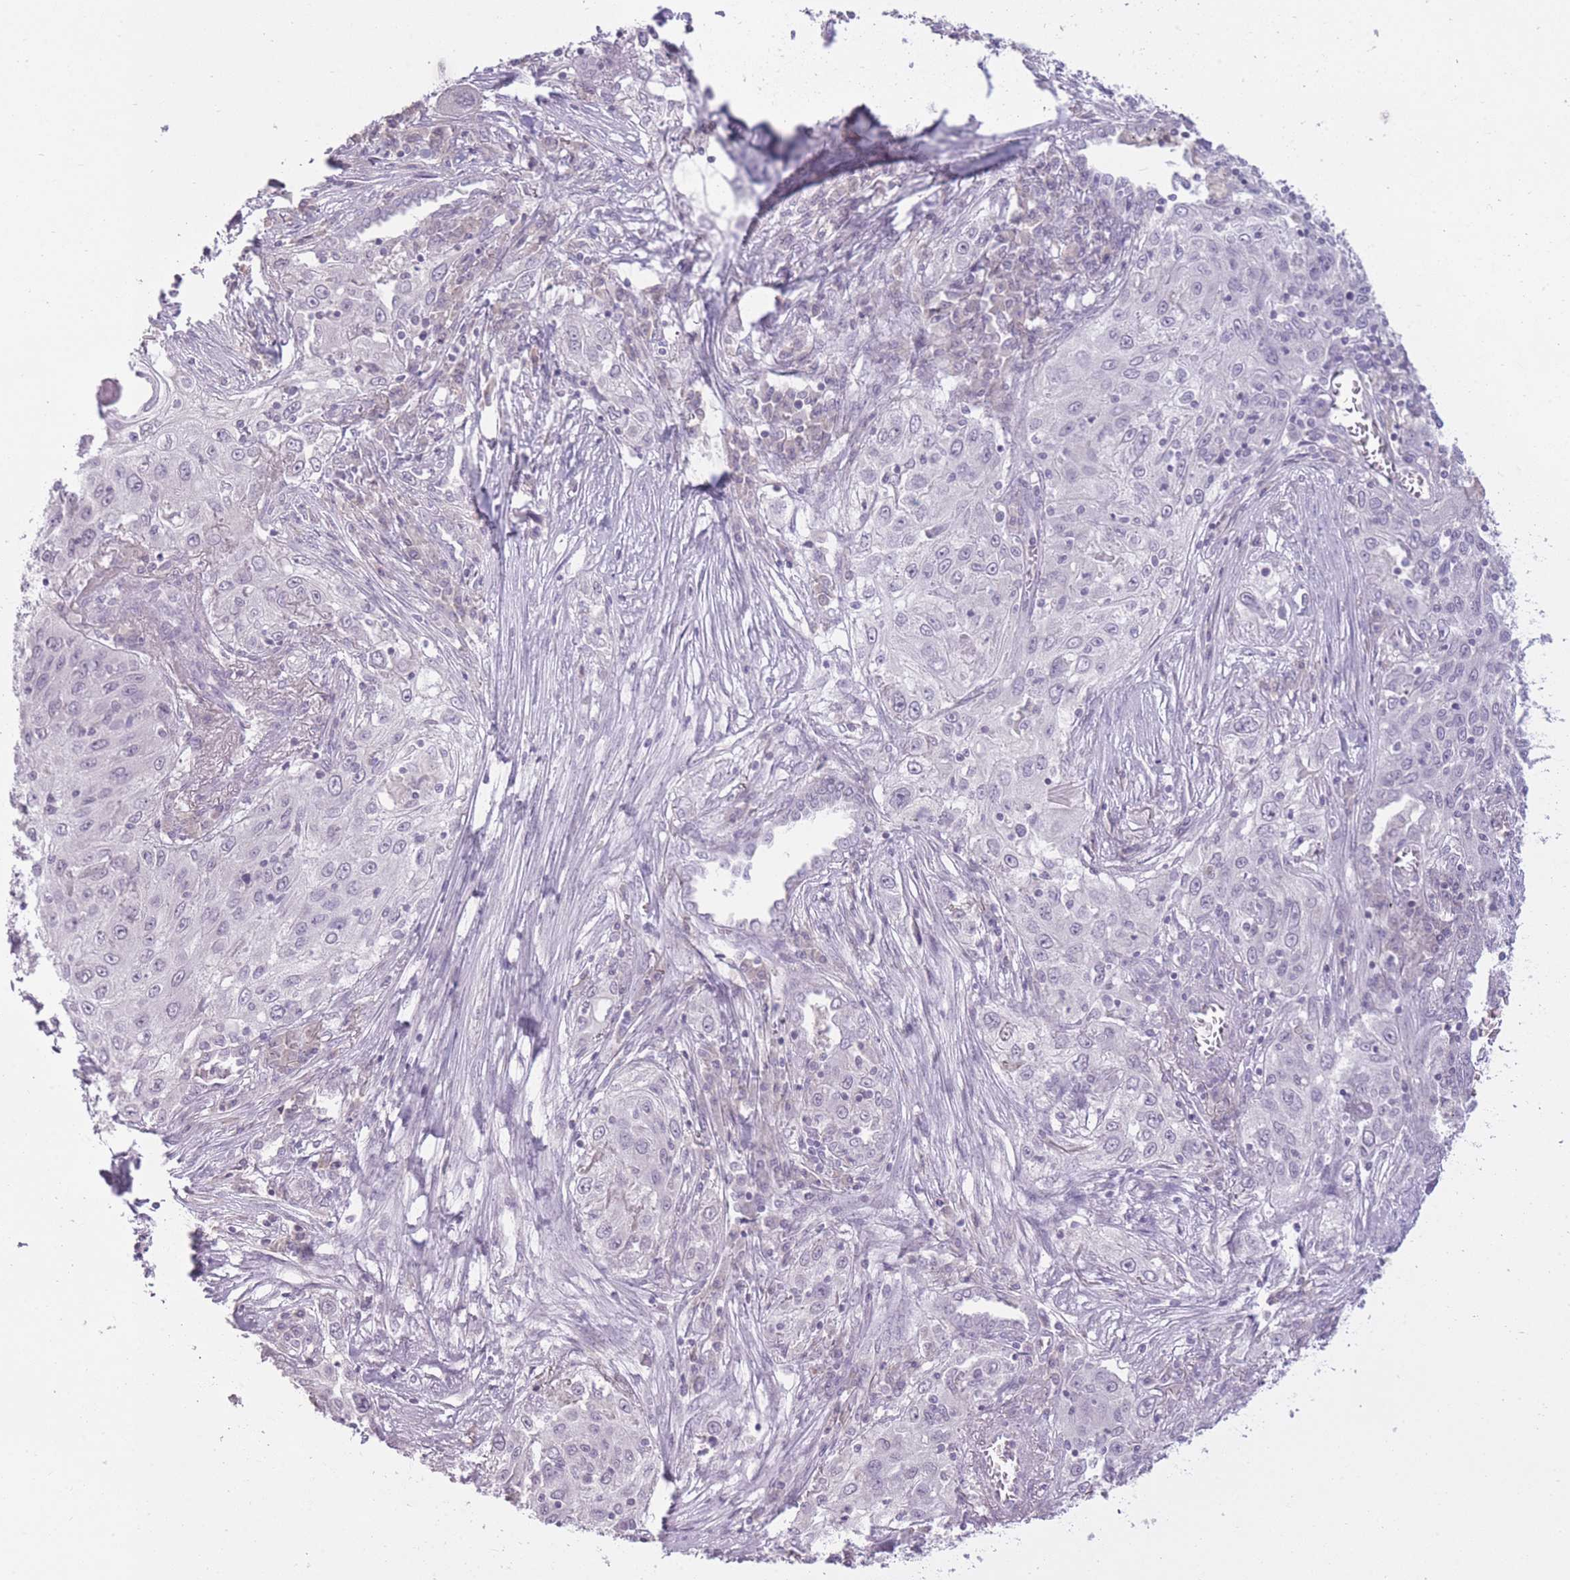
{"staining": {"intensity": "negative", "quantity": "none", "location": "none"}, "tissue": "lung cancer", "cell_type": "Tumor cells", "image_type": "cancer", "snomed": [{"axis": "morphology", "description": "Squamous cell carcinoma, NOS"}, {"axis": "topography", "description": "Lung"}], "caption": "There is no significant staining in tumor cells of squamous cell carcinoma (lung).", "gene": "ZBTB24", "patient": {"sex": "female", "age": 69}}